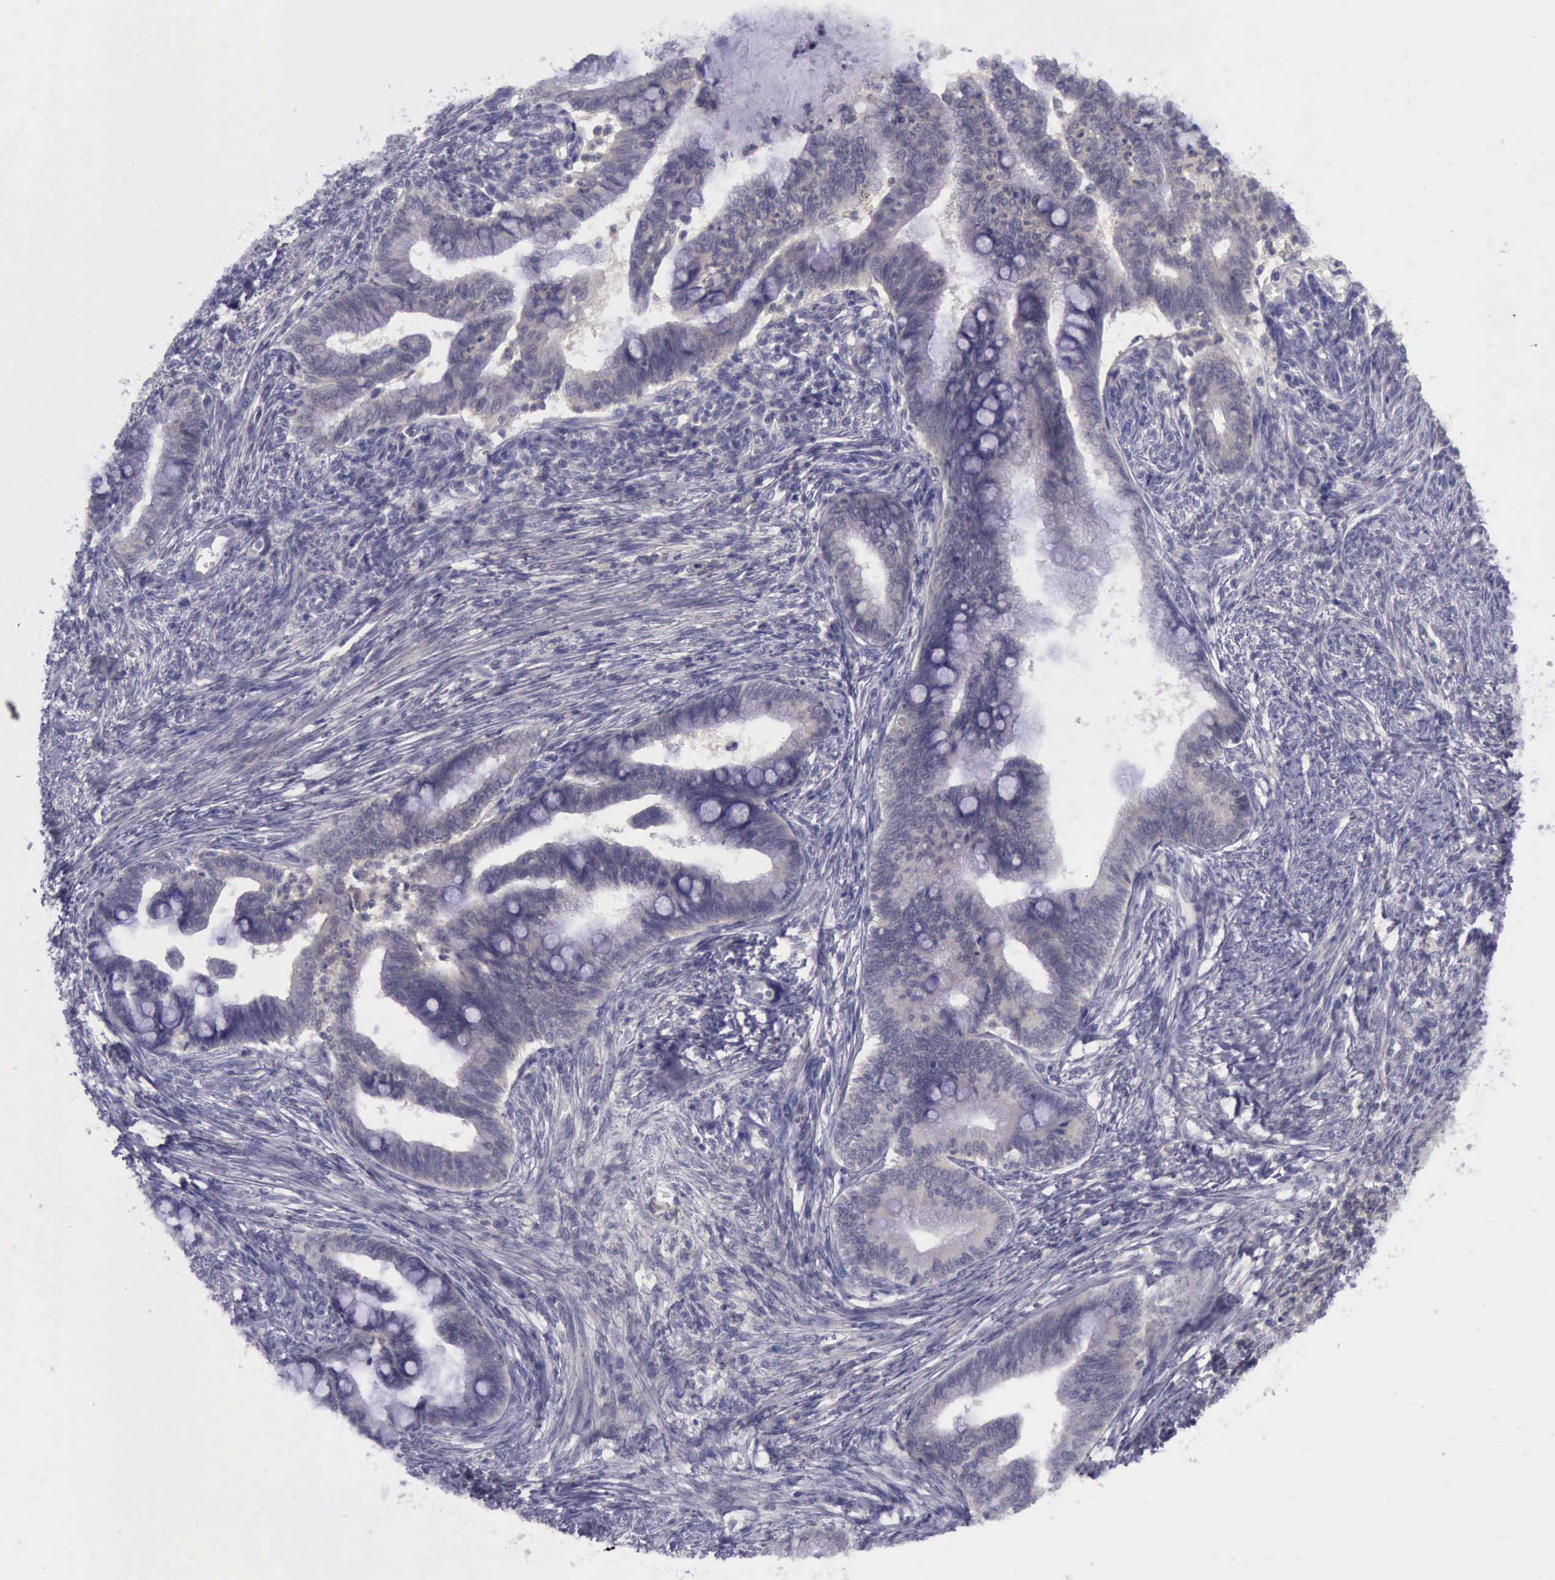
{"staining": {"intensity": "weak", "quantity": ">75%", "location": "cytoplasmic/membranous"}, "tissue": "cervical cancer", "cell_type": "Tumor cells", "image_type": "cancer", "snomed": [{"axis": "morphology", "description": "Adenocarcinoma, NOS"}, {"axis": "topography", "description": "Cervix"}], "caption": "A brown stain shows weak cytoplasmic/membranous expression of a protein in cervical cancer tumor cells. (brown staining indicates protein expression, while blue staining denotes nuclei).", "gene": "ARNT2", "patient": {"sex": "female", "age": 36}}